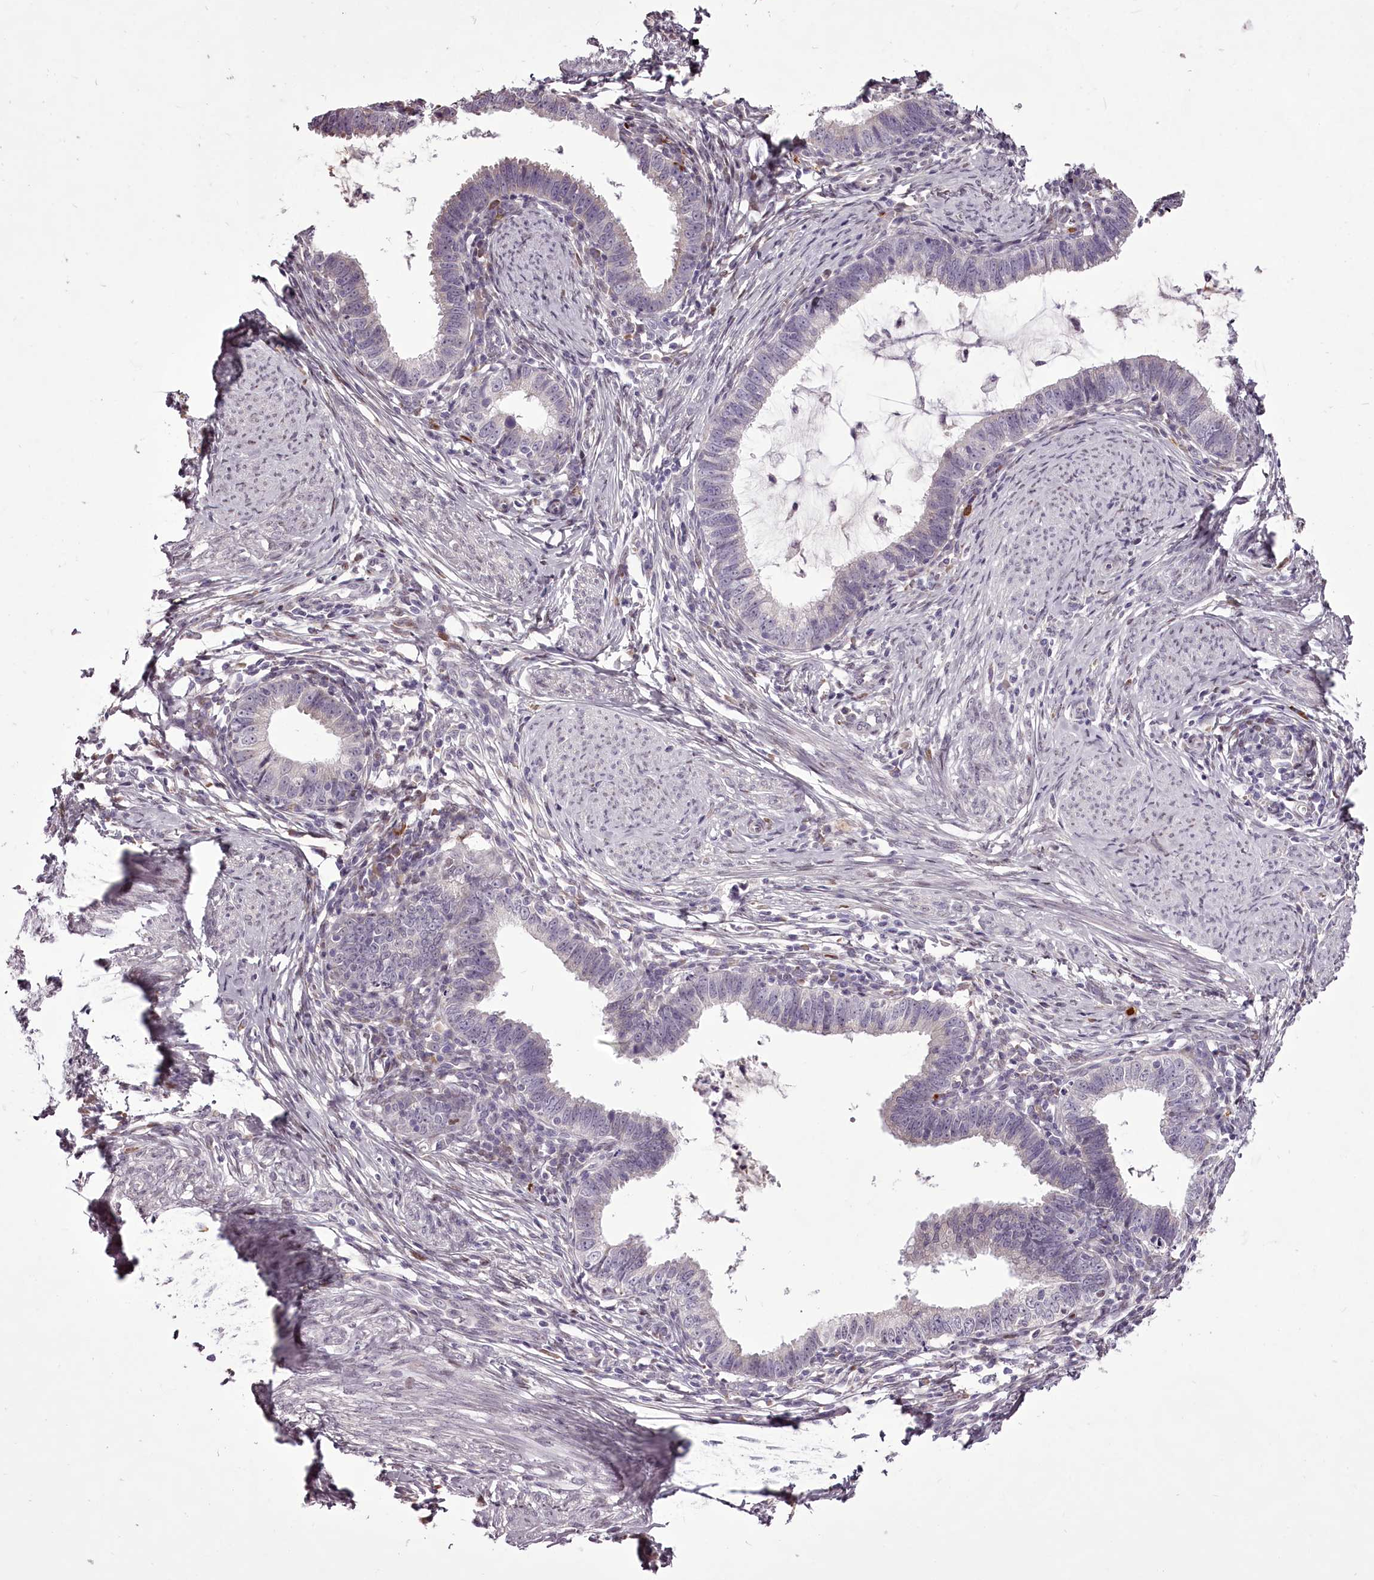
{"staining": {"intensity": "negative", "quantity": "none", "location": "none"}, "tissue": "cervical cancer", "cell_type": "Tumor cells", "image_type": "cancer", "snomed": [{"axis": "morphology", "description": "Adenocarcinoma, NOS"}, {"axis": "topography", "description": "Cervix"}], "caption": "A photomicrograph of human adenocarcinoma (cervical) is negative for staining in tumor cells. Nuclei are stained in blue.", "gene": "C1orf56", "patient": {"sex": "female", "age": 36}}